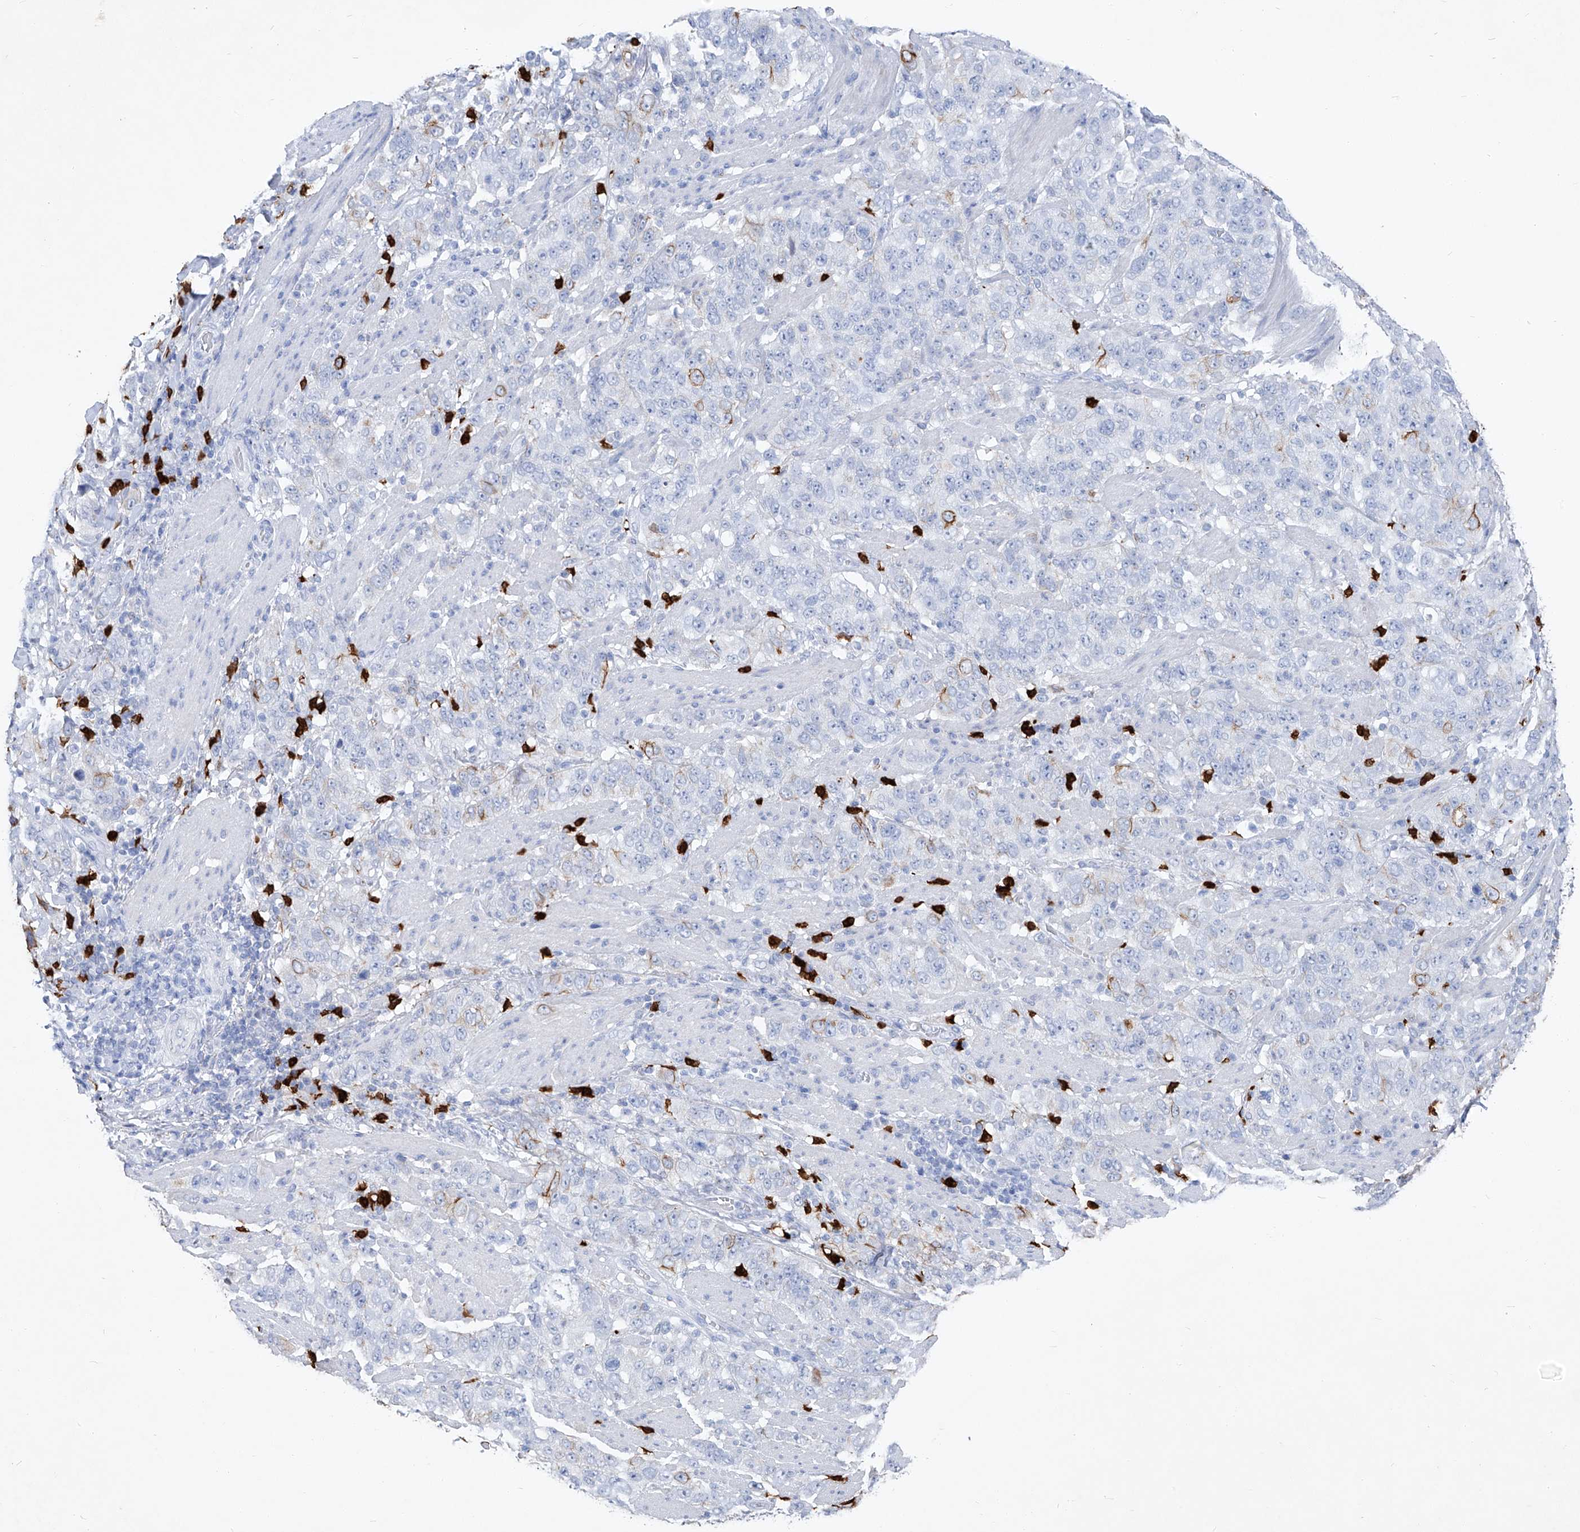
{"staining": {"intensity": "negative", "quantity": "none", "location": "none"}, "tissue": "stomach cancer", "cell_type": "Tumor cells", "image_type": "cancer", "snomed": [{"axis": "morphology", "description": "Adenocarcinoma, NOS"}, {"axis": "topography", "description": "Stomach"}], "caption": "Image shows no significant protein expression in tumor cells of stomach cancer (adenocarcinoma).", "gene": "FRS3", "patient": {"sex": "male", "age": 48}}